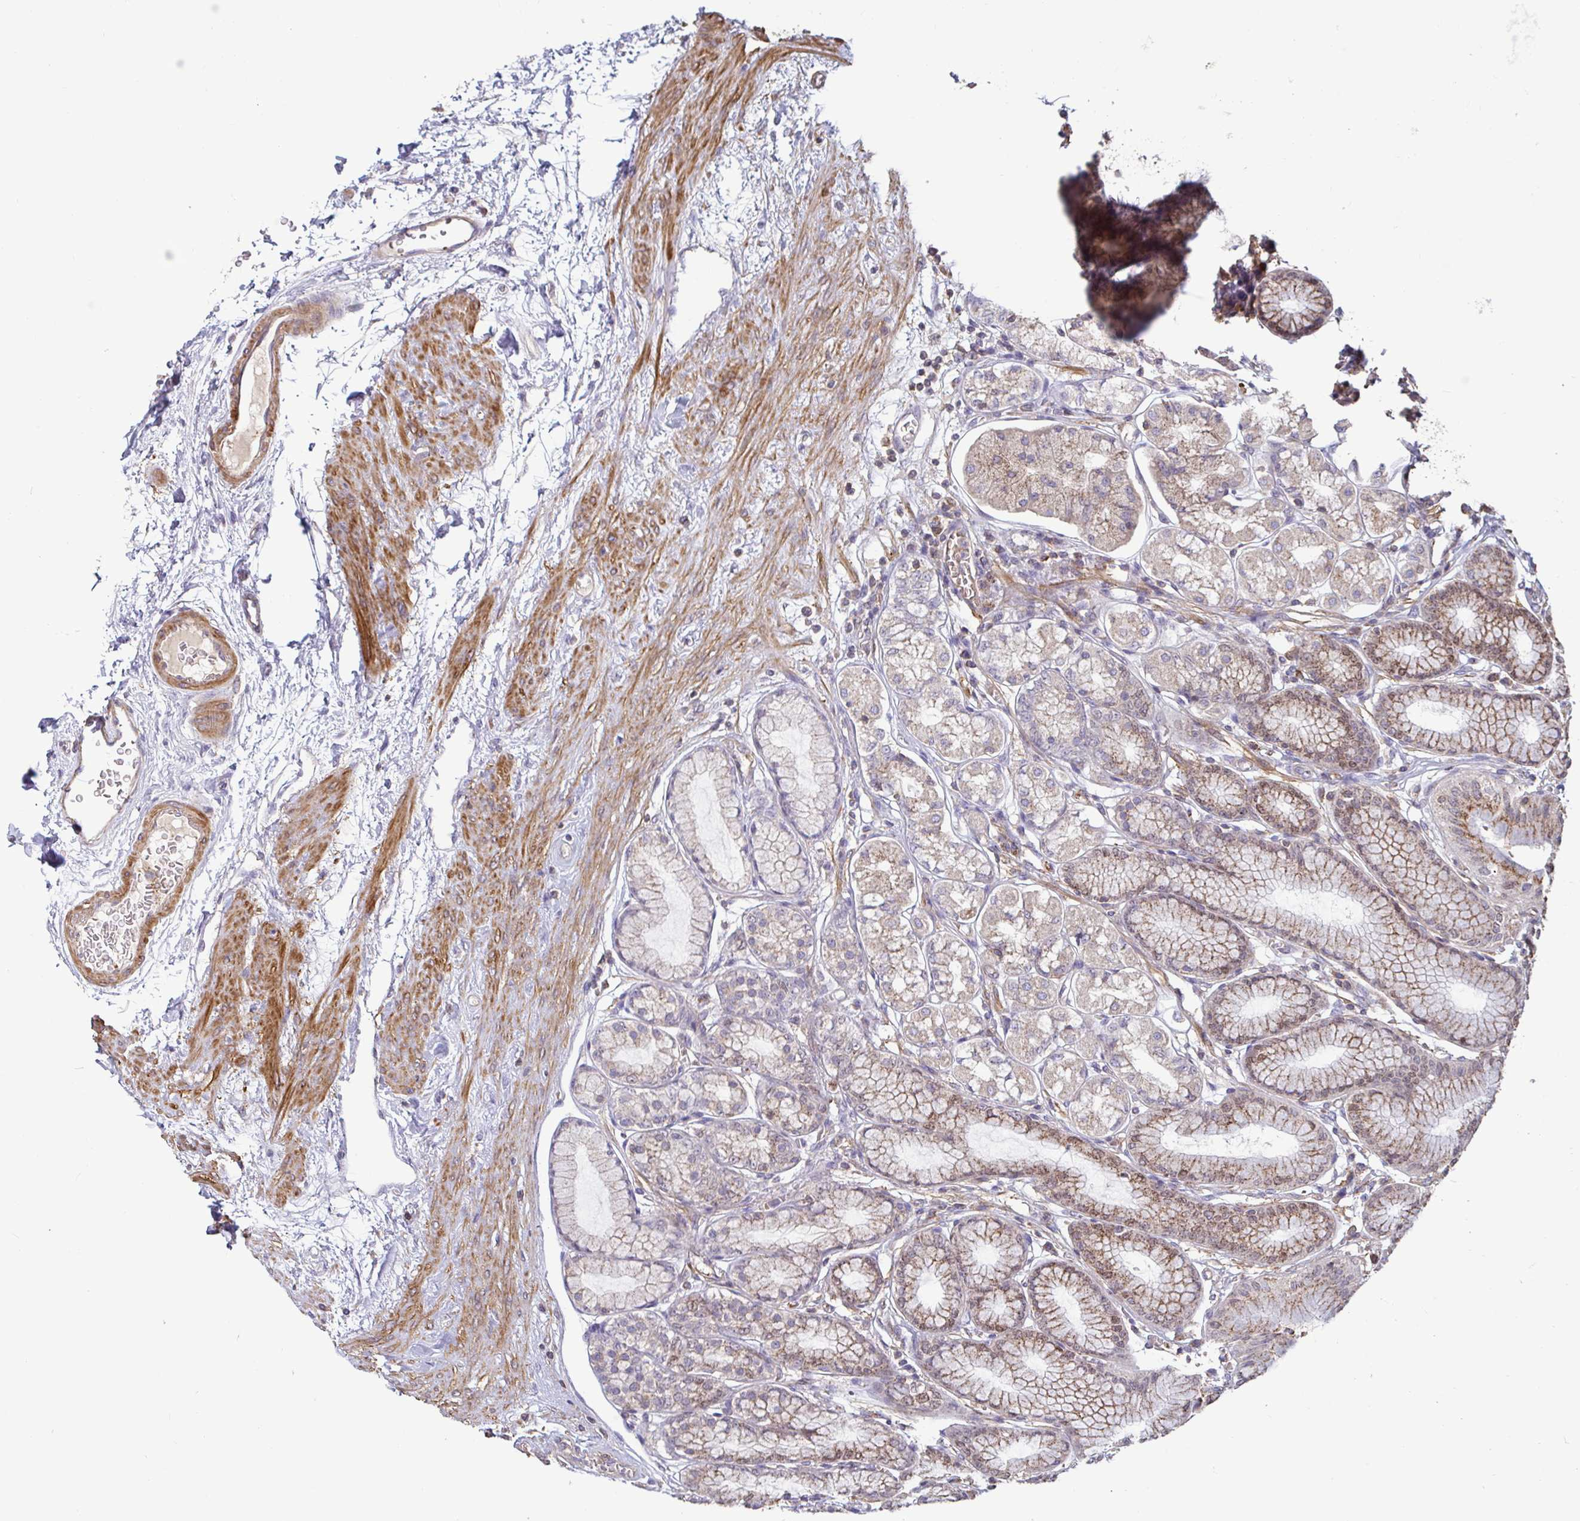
{"staining": {"intensity": "moderate", "quantity": "25%-75%", "location": "cytoplasmic/membranous"}, "tissue": "stomach", "cell_type": "Glandular cells", "image_type": "normal", "snomed": [{"axis": "morphology", "description": "Normal tissue, NOS"}, {"axis": "topography", "description": "Stomach"}, {"axis": "topography", "description": "Stomach, lower"}], "caption": "High-magnification brightfield microscopy of benign stomach stained with DAB (brown) and counterstained with hematoxylin (blue). glandular cells exhibit moderate cytoplasmic/membranous positivity is appreciated in approximately25%-75% of cells. (DAB = brown stain, brightfield microscopy at high magnification).", "gene": "SPRY1", "patient": {"sex": "male", "age": 76}}